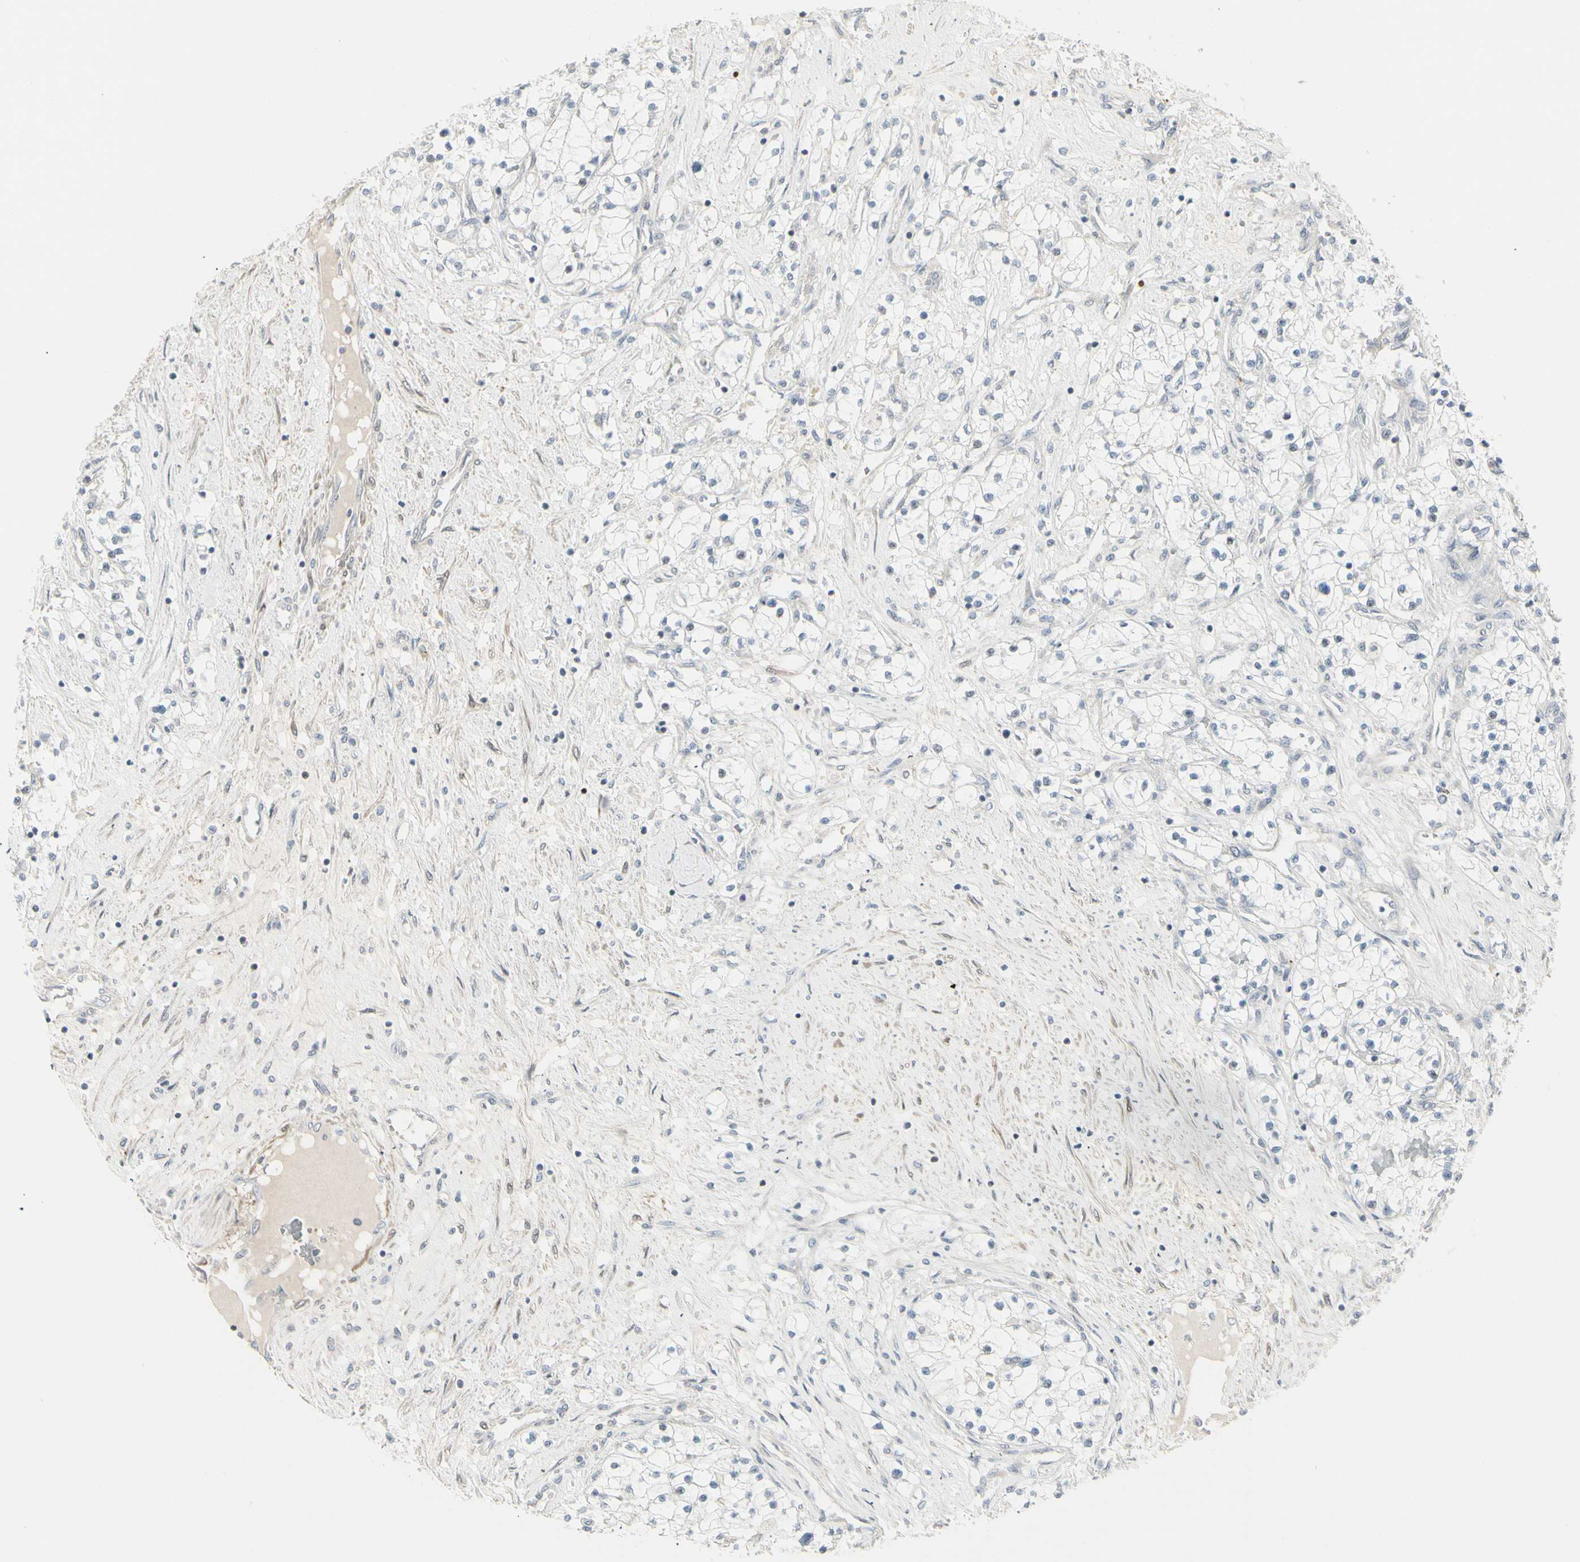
{"staining": {"intensity": "negative", "quantity": "none", "location": "none"}, "tissue": "renal cancer", "cell_type": "Tumor cells", "image_type": "cancer", "snomed": [{"axis": "morphology", "description": "Adenocarcinoma, NOS"}, {"axis": "topography", "description": "Kidney"}], "caption": "Tumor cells show no significant protein staining in renal cancer (adenocarcinoma).", "gene": "DMPK", "patient": {"sex": "male", "age": 68}}